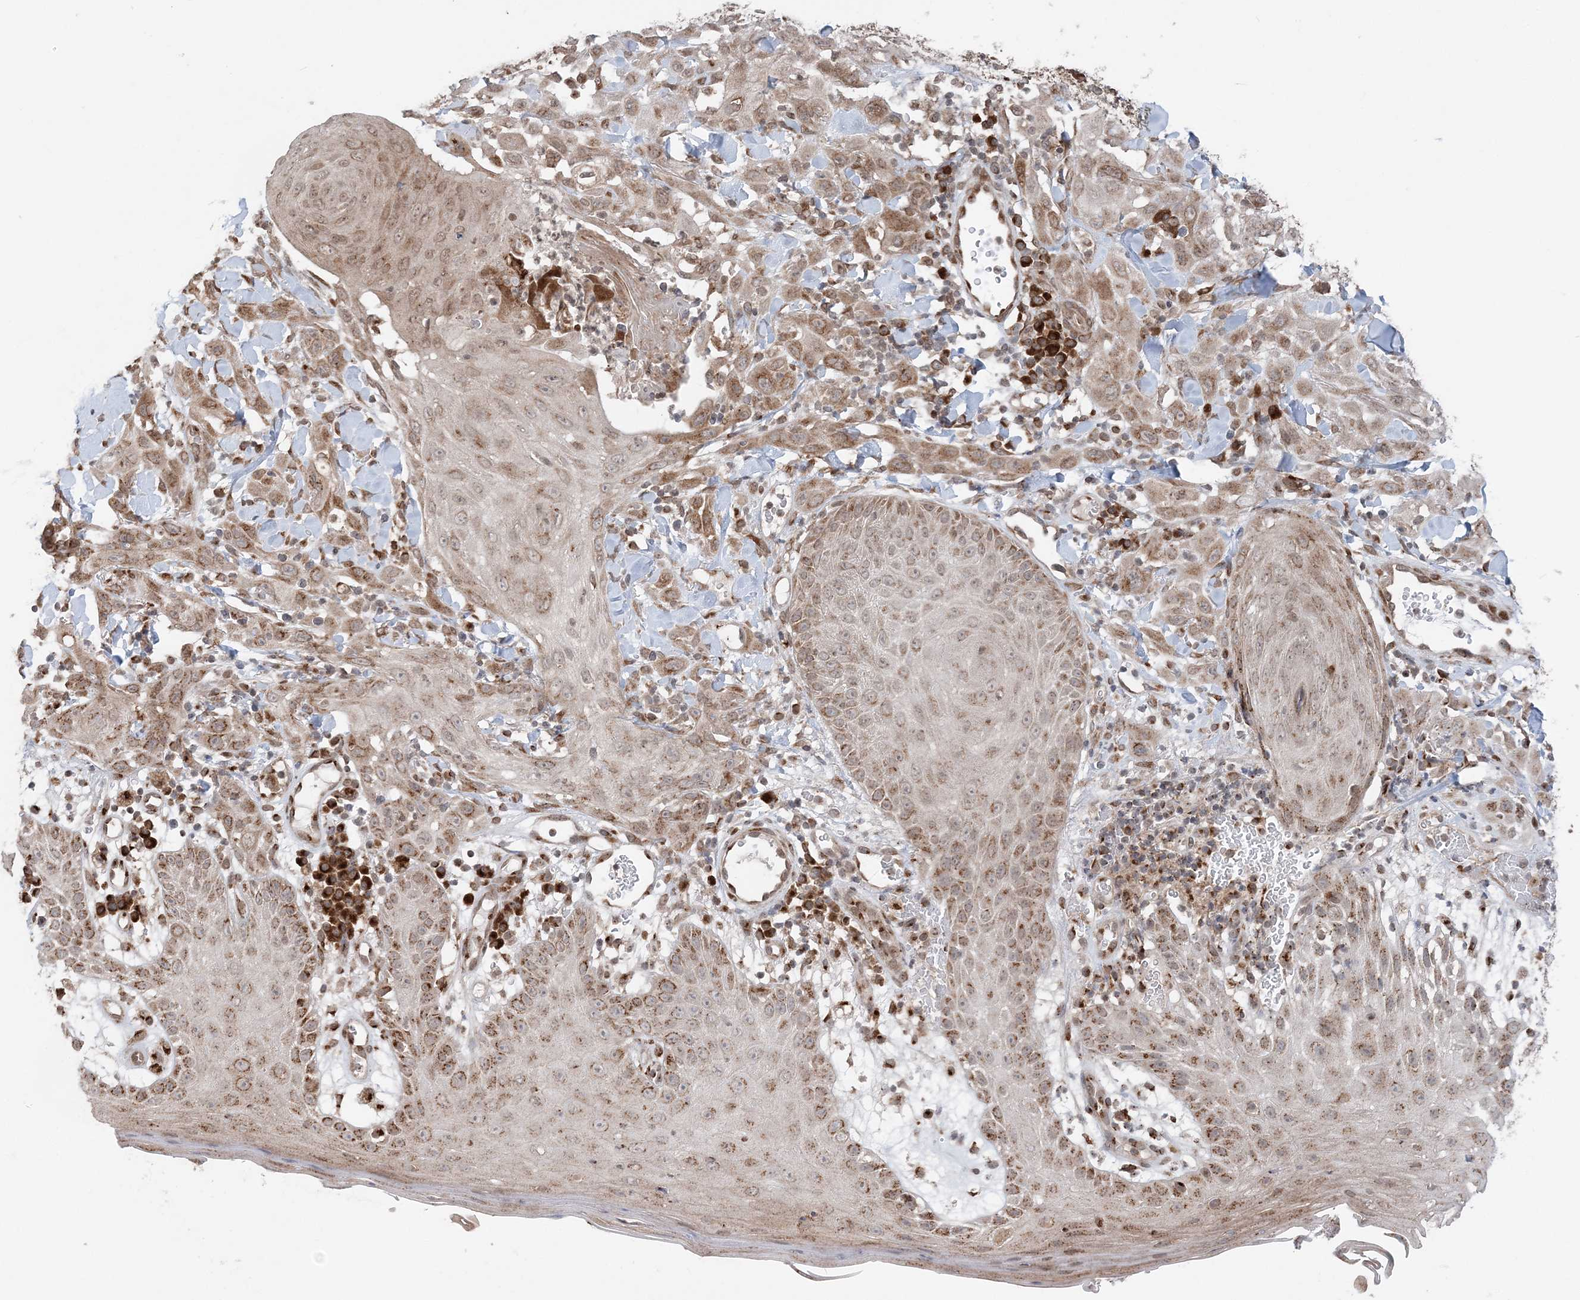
{"staining": {"intensity": "moderate", "quantity": ">75%", "location": "cytoplasmic/membranous"}, "tissue": "skin cancer", "cell_type": "Tumor cells", "image_type": "cancer", "snomed": [{"axis": "morphology", "description": "Squamous cell carcinoma, NOS"}, {"axis": "topography", "description": "Skin"}], "caption": "A medium amount of moderate cytoplasmic/membranous expression is appreciated in approximately >75% of tumor cells in skin squamous cell carcinoma tissue. (DAB = brown stain, brightfield microscopy at high magnification).", "gene": "TMED10", "patient": {"sex": "male", "age": 24}}